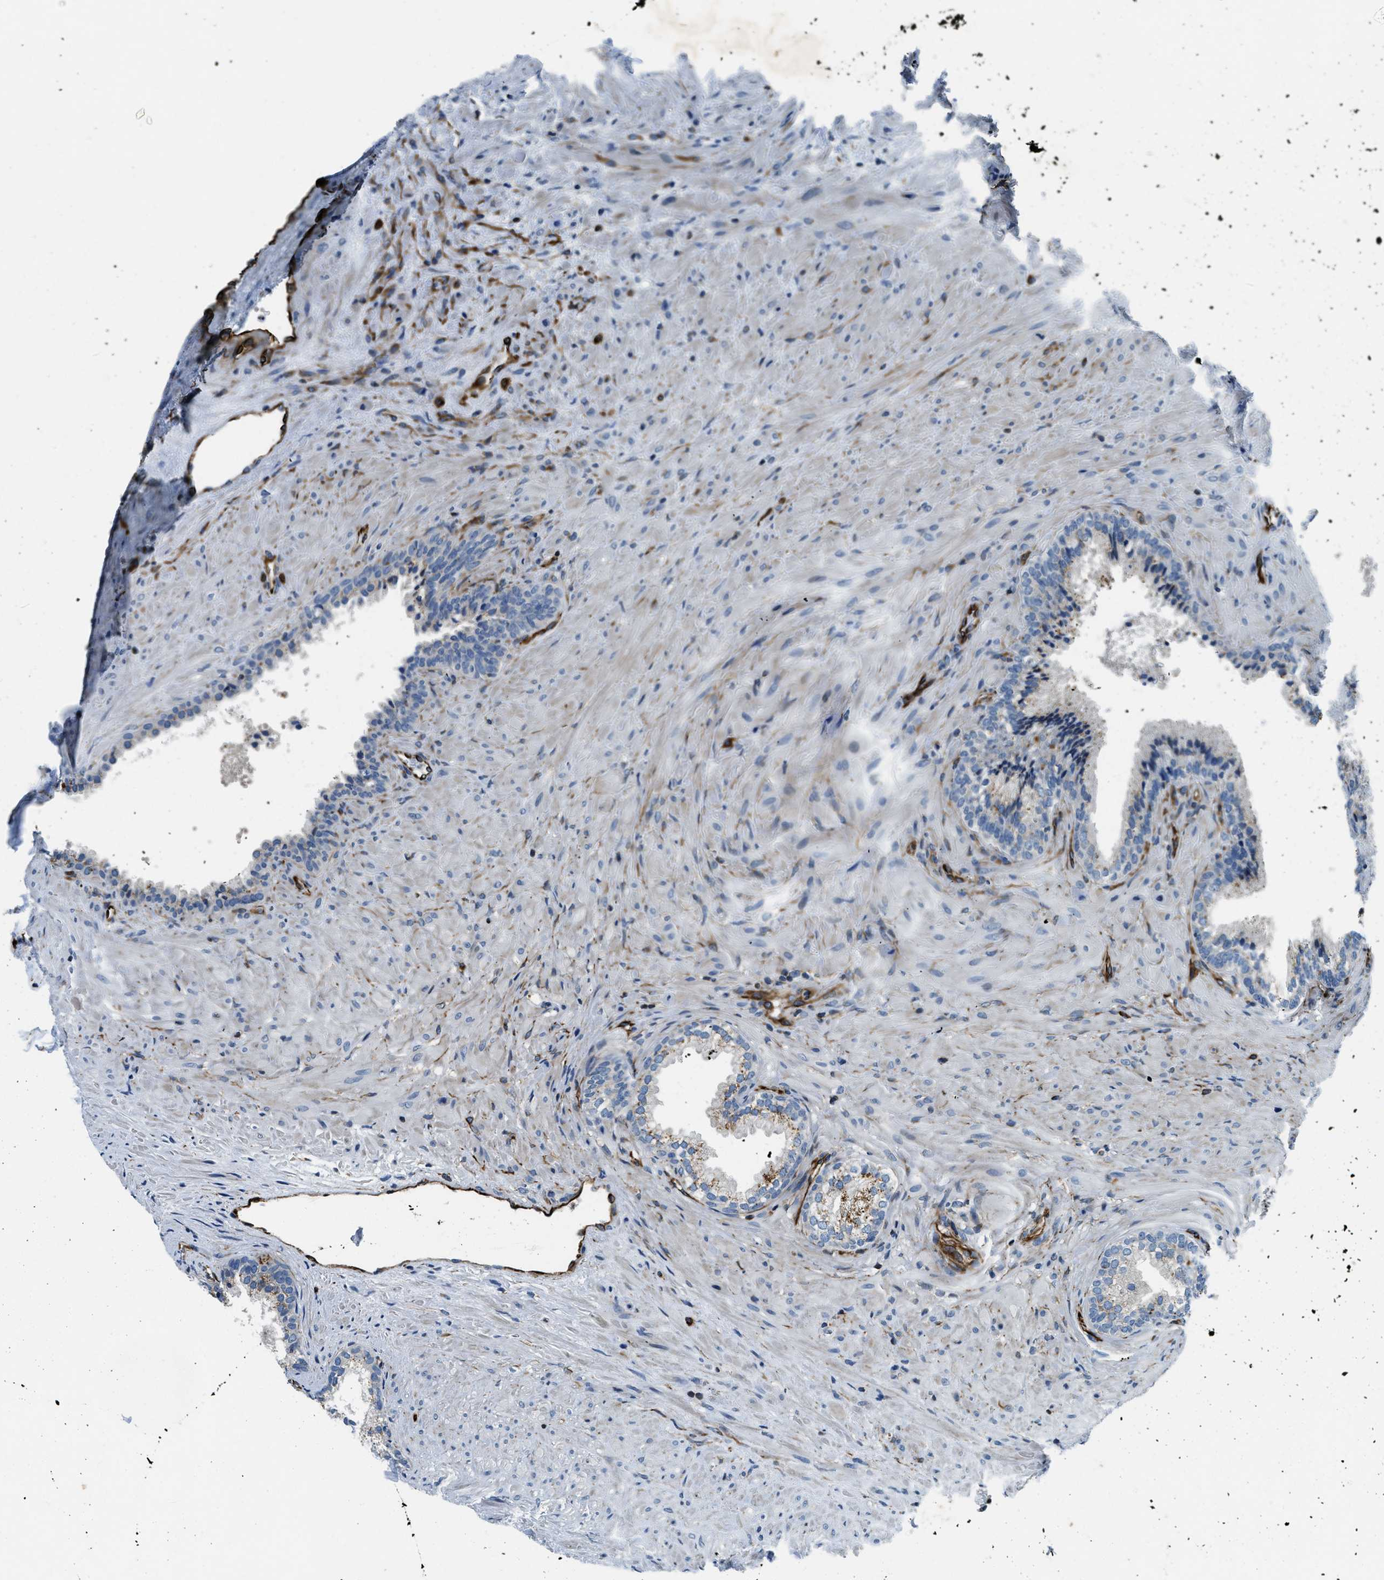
{"staining": {"intensity": "negative", "quantity": "none", "location": "none"}, "tissue": "prostate", "cell_type": "Glandular cells", "image_type": "normal", "snomed": [{"axis": "morphology", "description": "Normal tissue, NOS"}, {"axis": "topography", "description": "Prostate"}], "caption": "IHC histopathology image of normal prostate: prostate stained with DAB displays no significant protein positivity in glandular cells. (Brightfield microscopy of DAB immunohistochemistry at high magnification).", "gene": "GNS", "patient": {"sex": "male", "age": 76}}